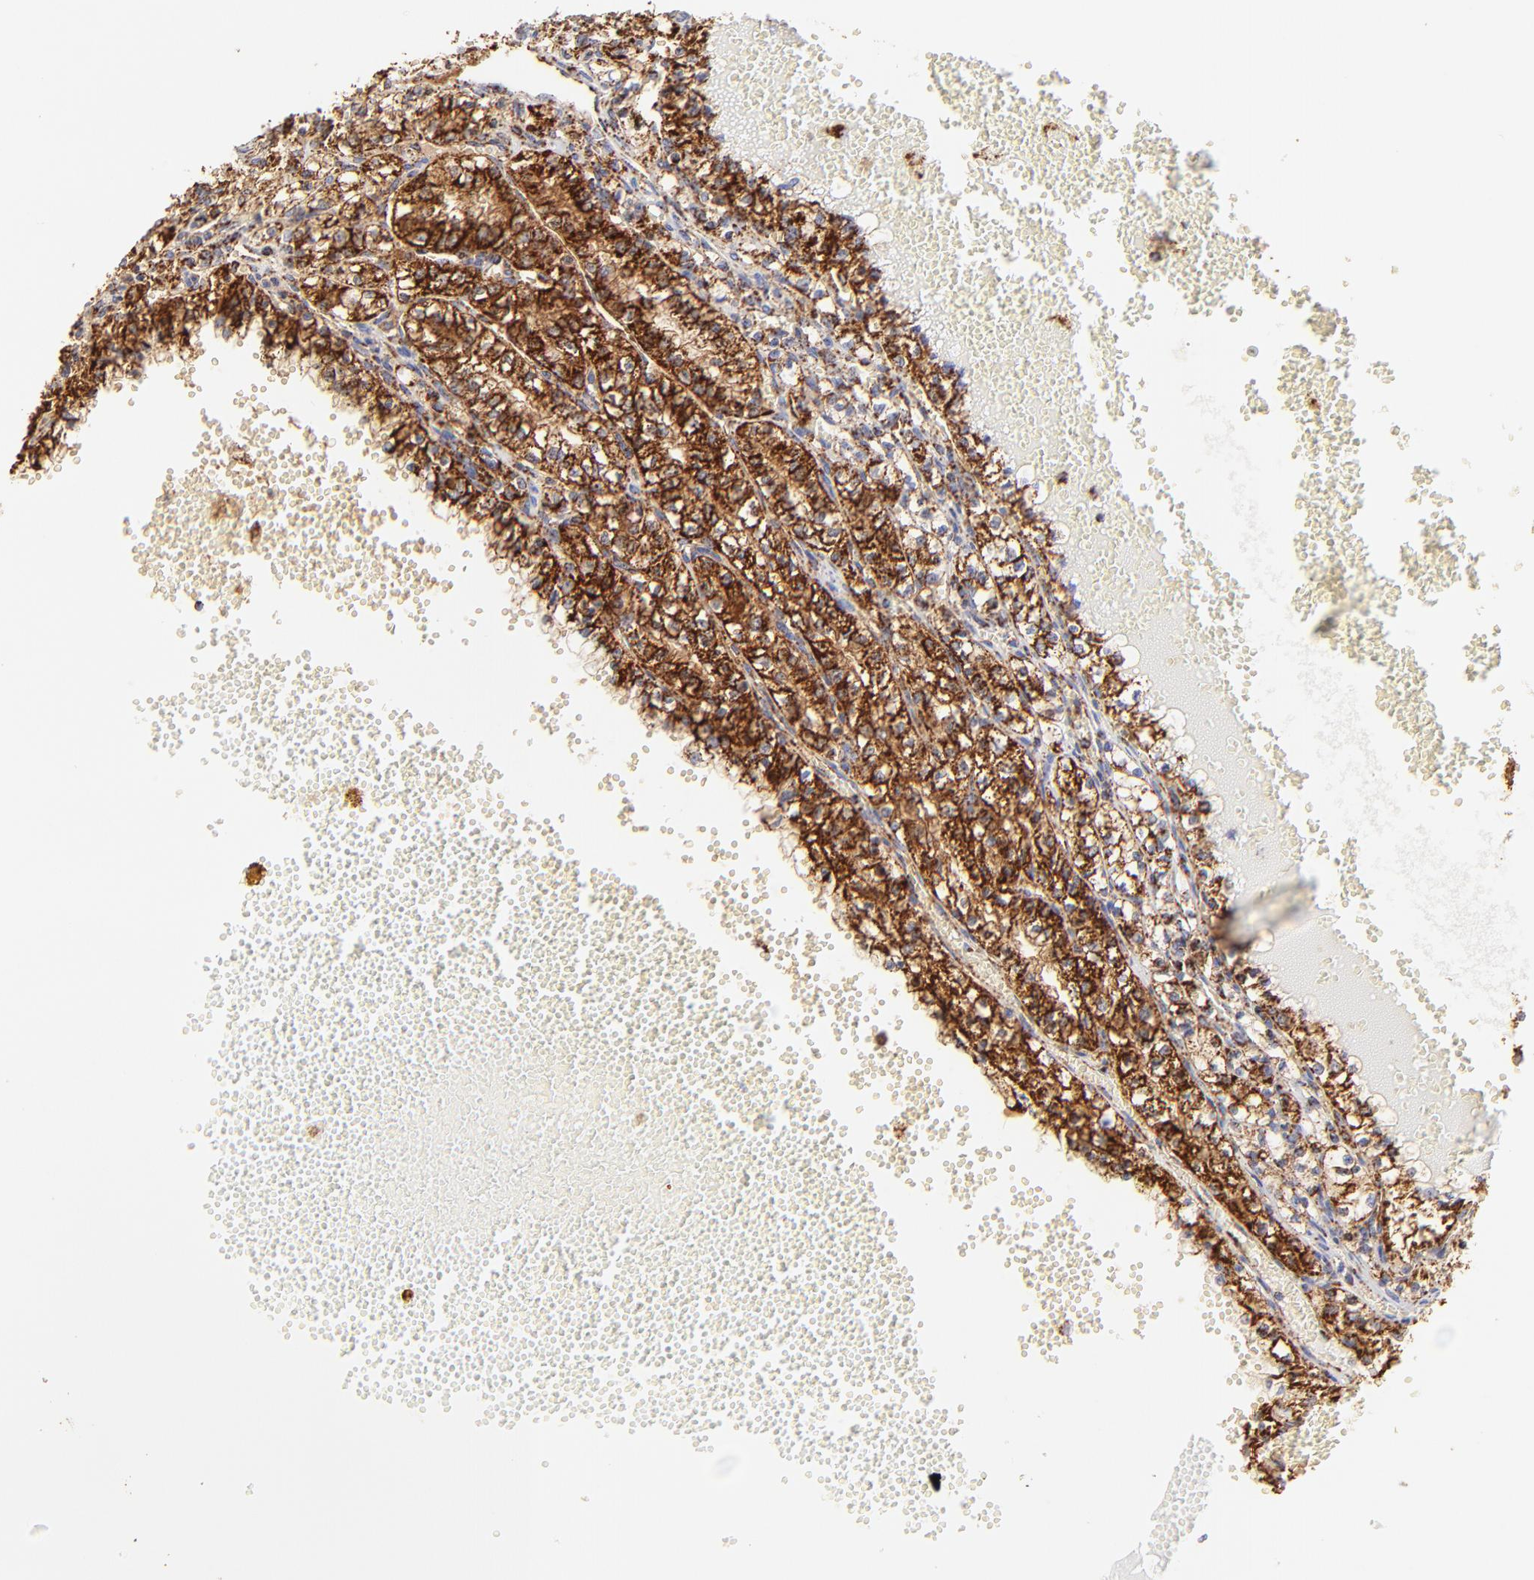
{"staining": {"intensity": "strong", "quantity": ">75%", "location": "cytoplasmic/membranous"}, "tissue": "renal cancer", "cell_type": "Tumor cells", "image_type": "cancer", "snomed": [{"axis": "morphology", "description": "Adenocarcinoma, NOS"}, {"axis": "topography", "description": "Kidney"}], "caption": "Immunohistochemical staining of human renal cancer (adenocarcinoma) displays high levels of strong cytoplasmic/membranous expression in about >75% of tumor cells.", "gene": "ECH1", "patient": {"sex": "male", "age": 61}}